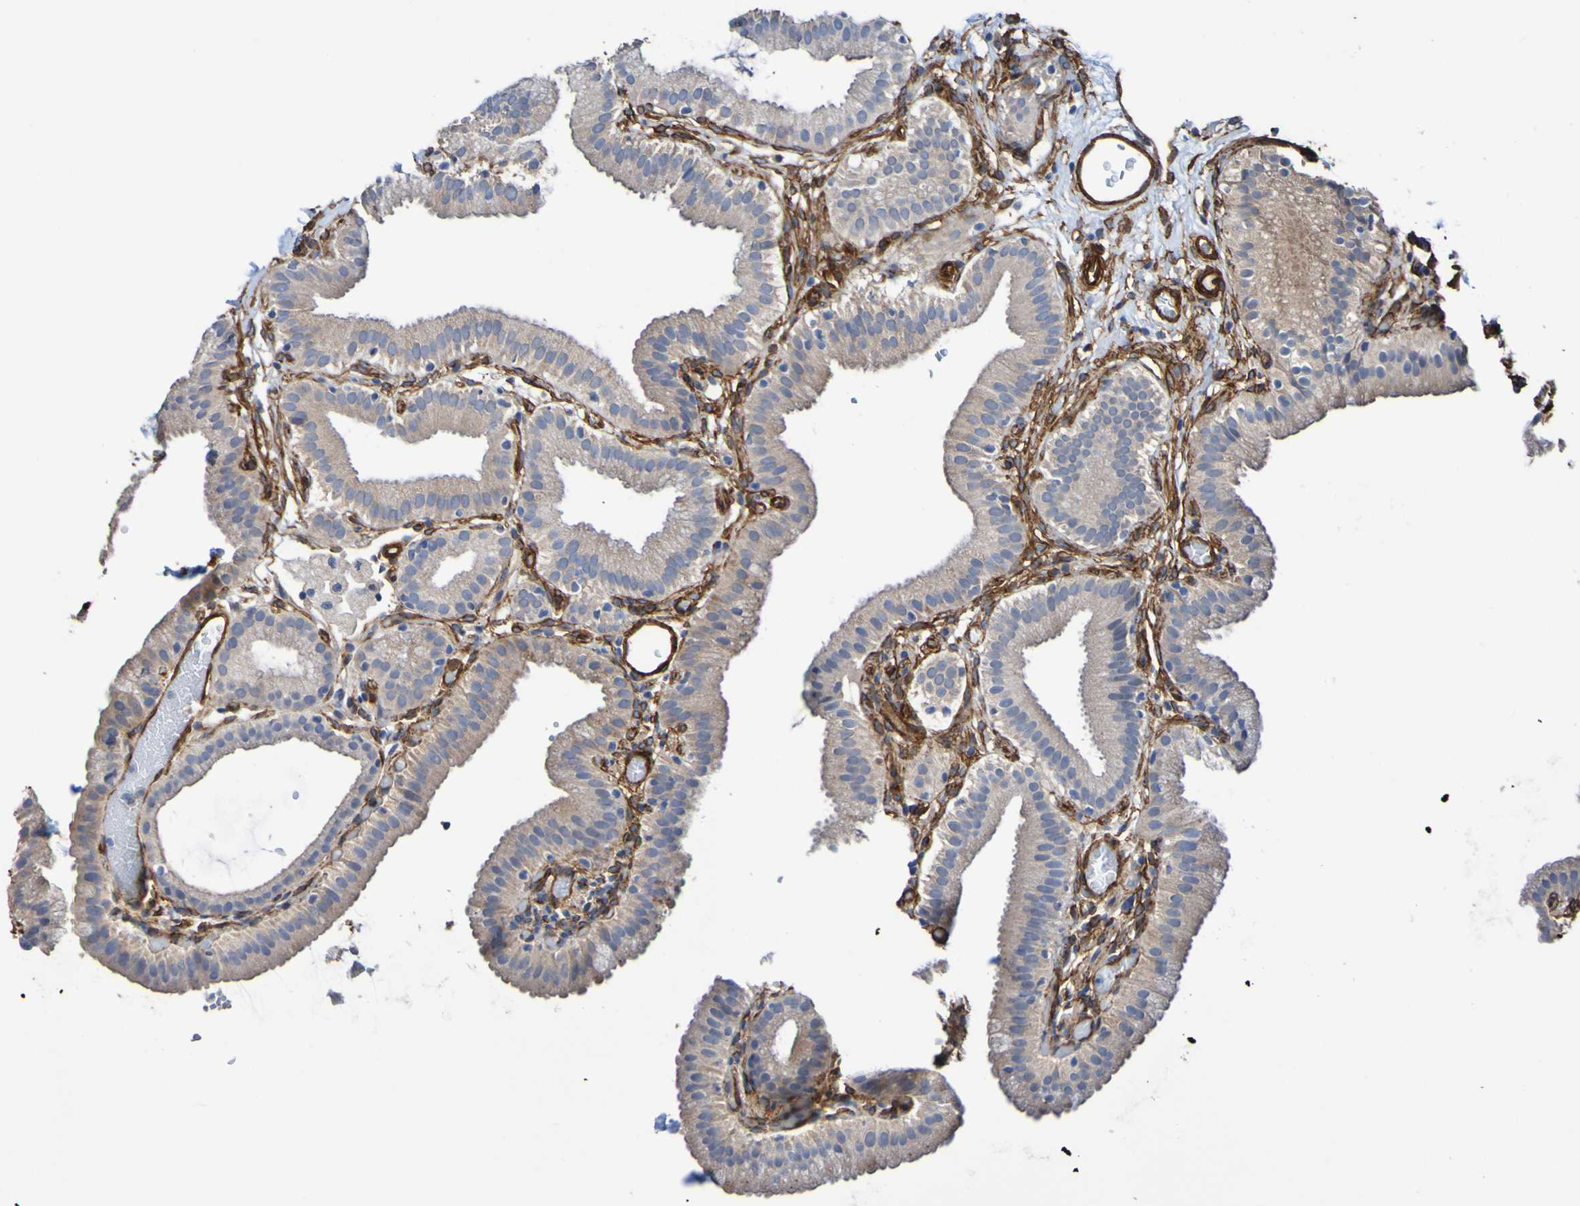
{"staining": {"intensity": "weak", "quantity": "25%-75%", "location": "cytoplasmic/membranous"}, "tissue": "gallbladder", "cell_type": "Glandular cells", "image_type": "normal", "snomed": [{"axis": "morphology", "description": "Normal tissue, NOS"}, {"axis": "topography", "description": "Gallbladder"}], "caption": "Immunohistochemical staining of unremarkable gallbladder exhibits low levels of weak cytoplasmic/membranous positivity in approximately 25%-75% of glandular cells. The protein of interest is stained brown, and the nuclei are stained in blue (DAB IHC with brightfield microscopy, high magnification).", "gene": "ELMOD3", "patient": {"sex": "male", "age": 54}}